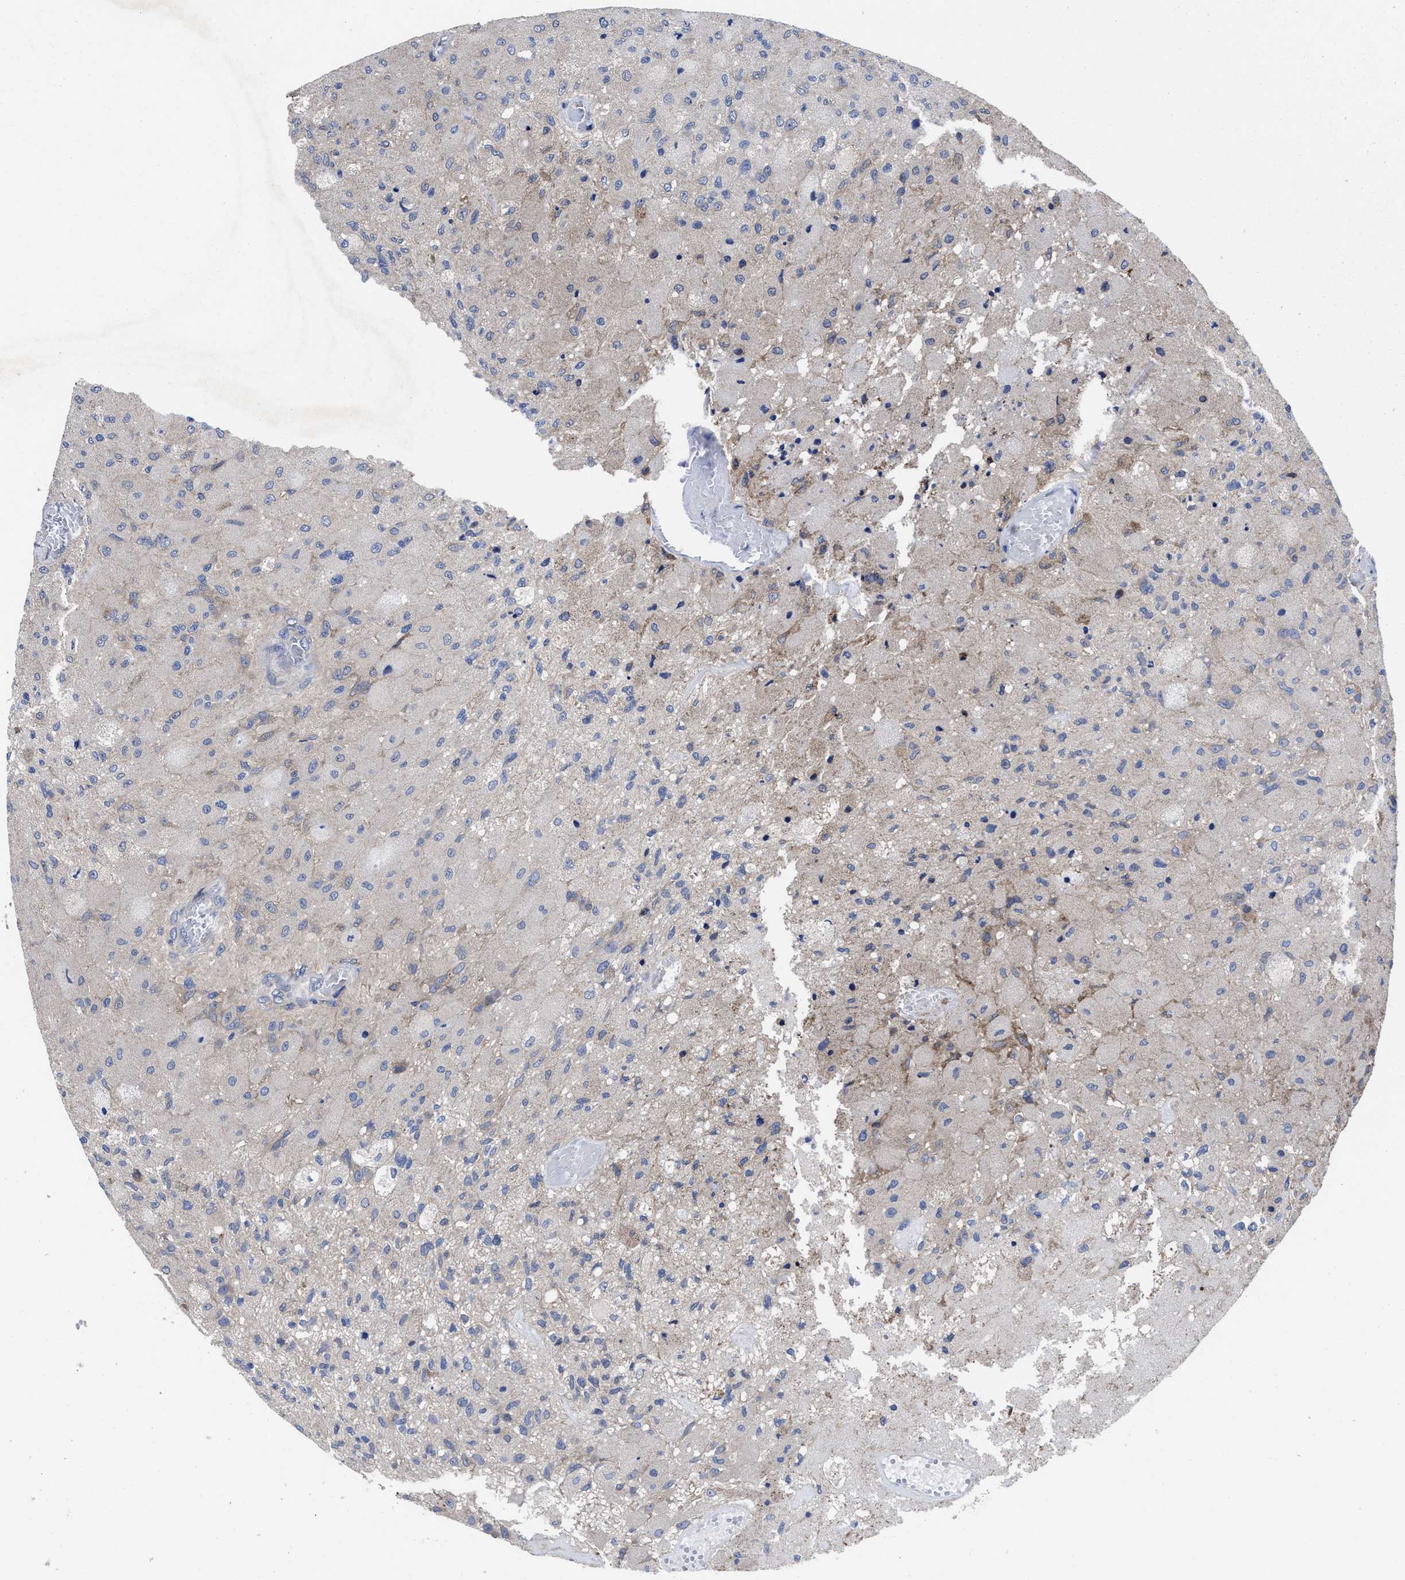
{"staining": {"intensity": "negative", "quantity": "none", "location": "none"}, "tissue": "glioma", "cell_type": "Tumor cells", "image_type": "cancer", "snomed": [{"axis": "morphology", "description": "Normal tissue, NOS"}, {"axis": "morphology", "description": "Glioma, malignant, High grade"}, {"axis": "topography", "description": "Cerebral cortex"}], "caption": "IHC histopathology image of neoplastic tissue: human glioma stained with DAB (3,3'-diaminobenzidine) reveals no significant protein positivity in tumor cells.", "gene": "TXNDC17", "patient": {"sex": "male", "age": 77}}